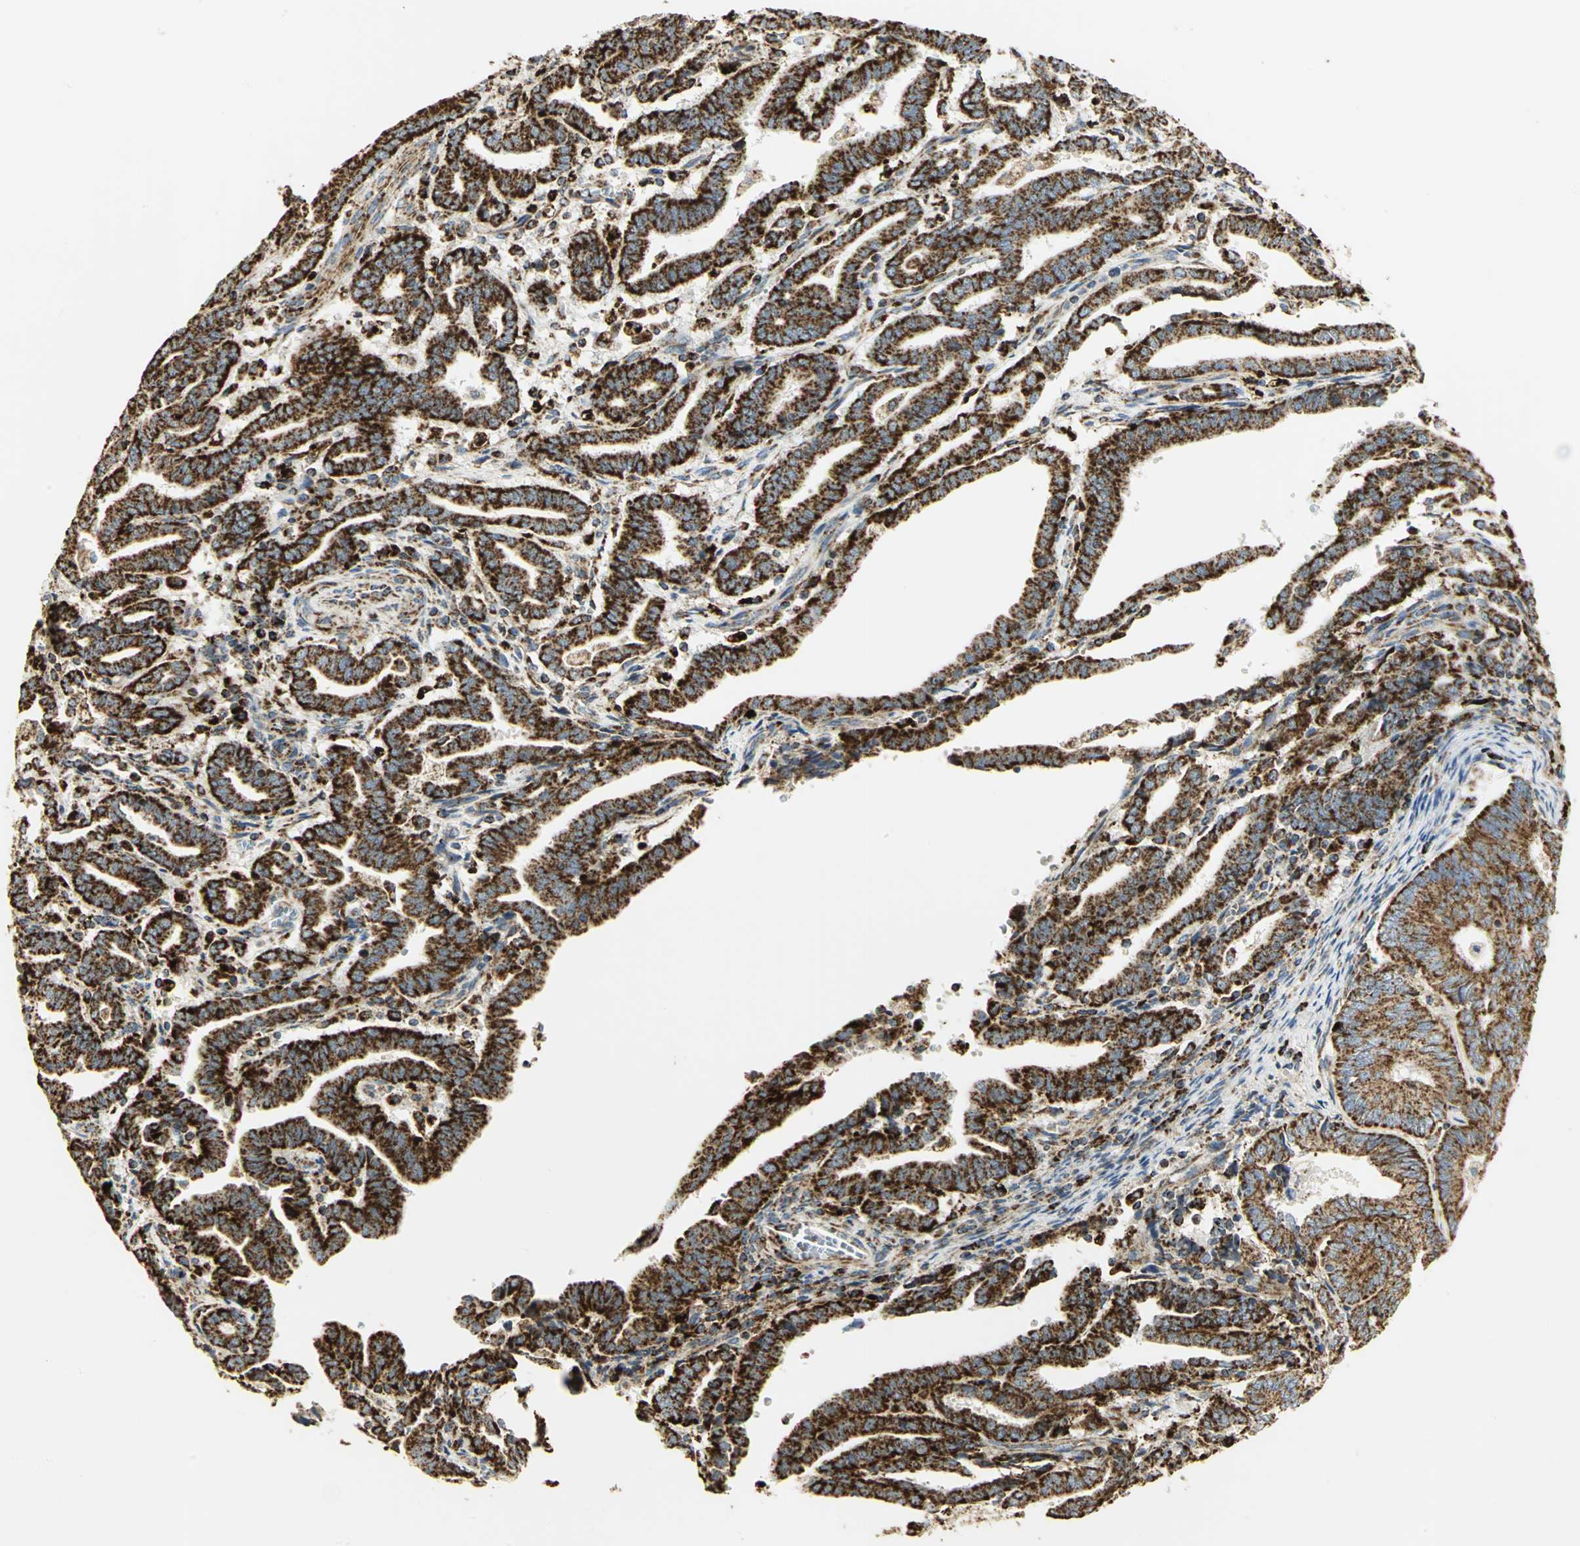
{"staining": {"intensity": "strong", "quantity": ">75%", "location": "cytoplasmic/membranous"}, "tissue": "endometrial cancer", "cell_type": "Tumor cells", "image_type": "cancer", "snomed": [{"axis": "morphology", "description": "Adenocarcinoma, NOS"}, {"axis": "topography", "description": "Uterus"}], "caption": "There is high levels of strong cytoplasmic/membranous expression in tumor cells of endometrial adenocarcinoma, as demonstrated by immunohistochemical staining (brown color).", "gene": "VDAC1", "patient": {"sex": "female", "age": 83}}